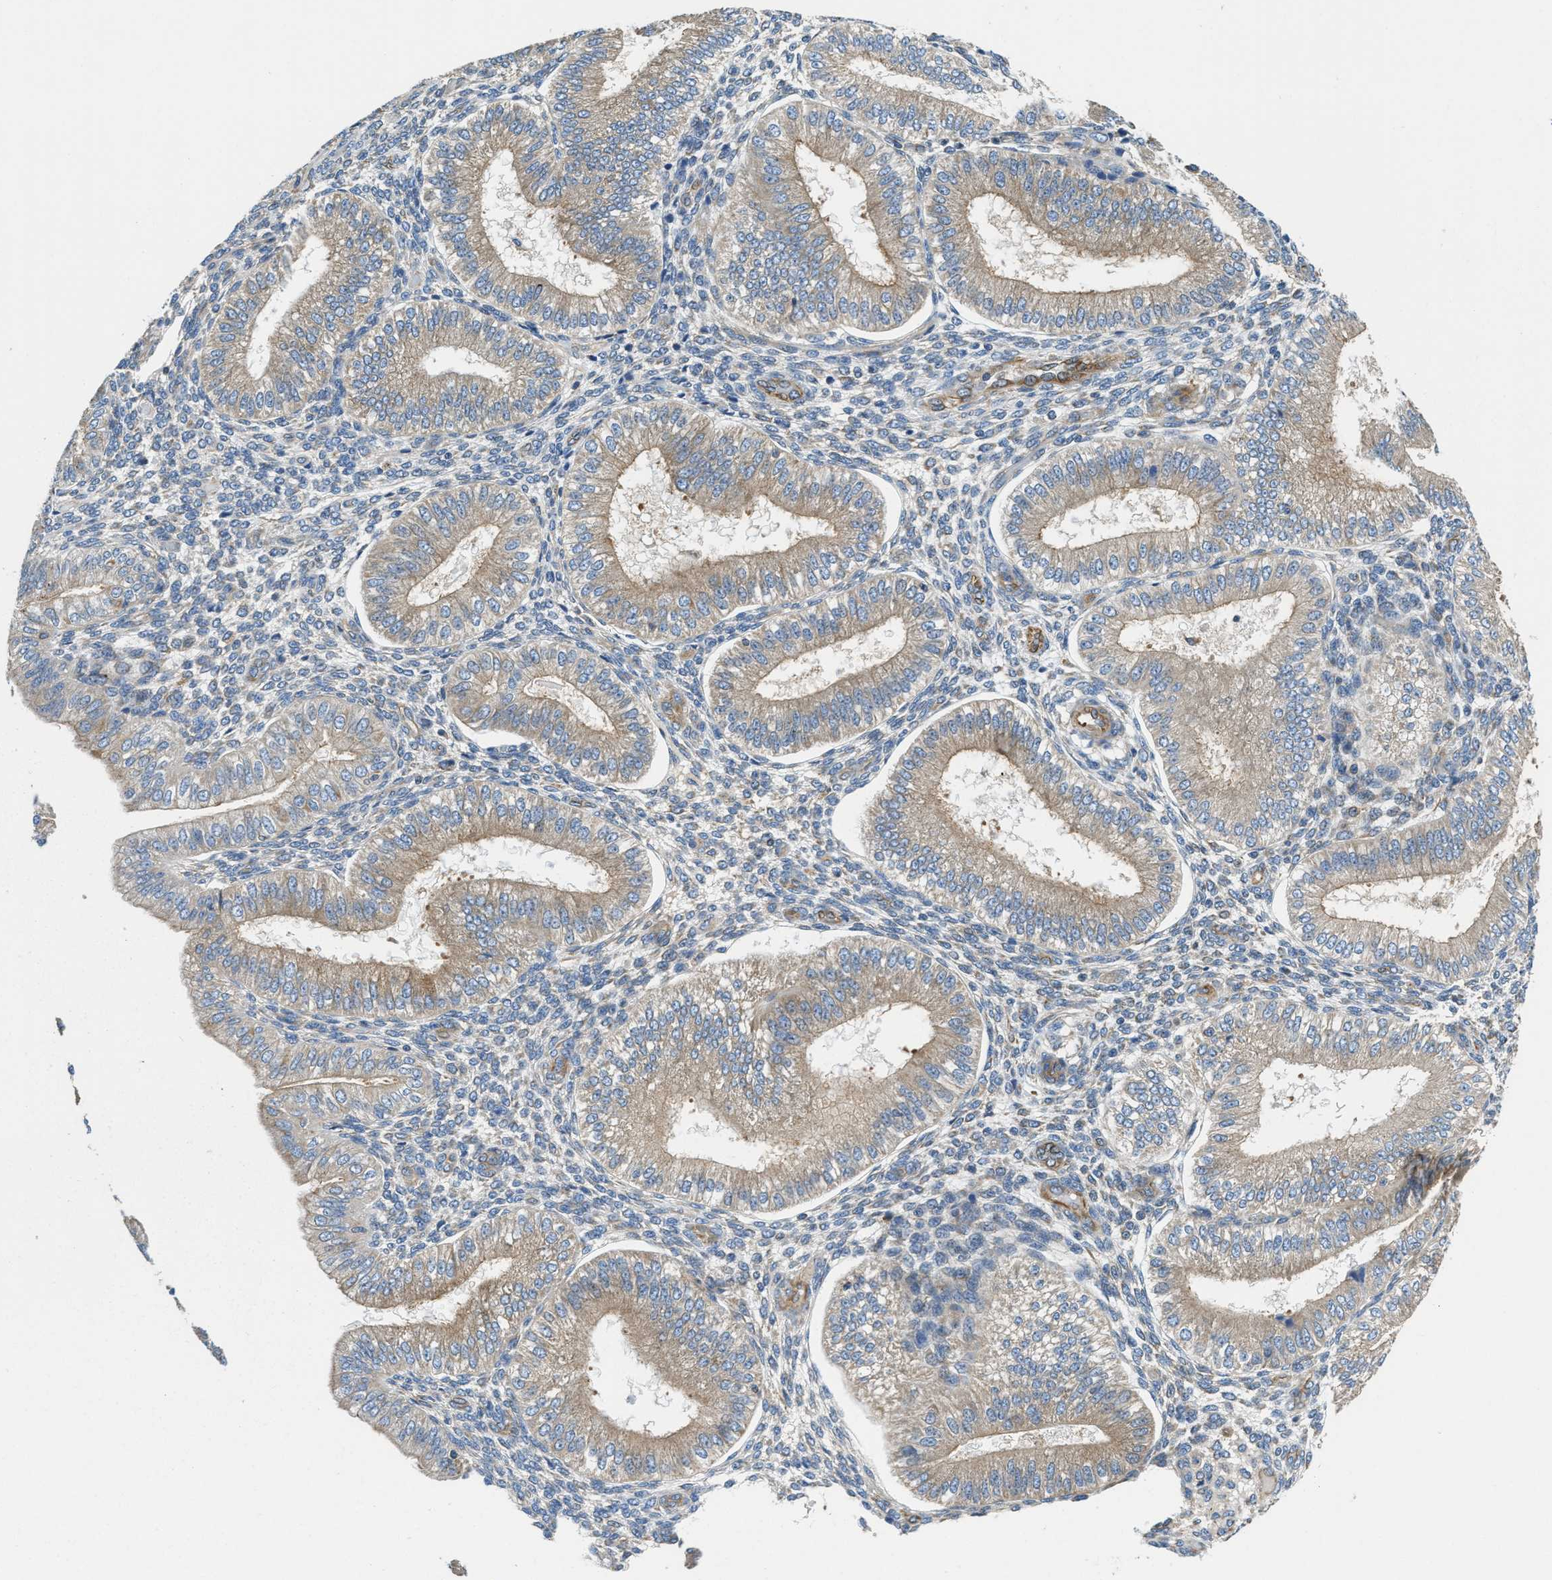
{"staining": {"intensity": "weak", "quantity": "<25%", "location": "cytoplasmic/membranous"}, "tissue": "endometrium", "cell_type": "Cells in endometrial stroma", "image_type": "normal", "snomed": [{"axis": "morphology", "description": "Normal tissue, NOS"}, {"axis": "topography", "description": "Endometrium"}], "caption": "Protein analysis of unremarkable endometrium demonstrates no significant expression in cells in endometrial stroma.", "gene": "HSD17B12", "patient": {"sex": "female", "age": 39}}